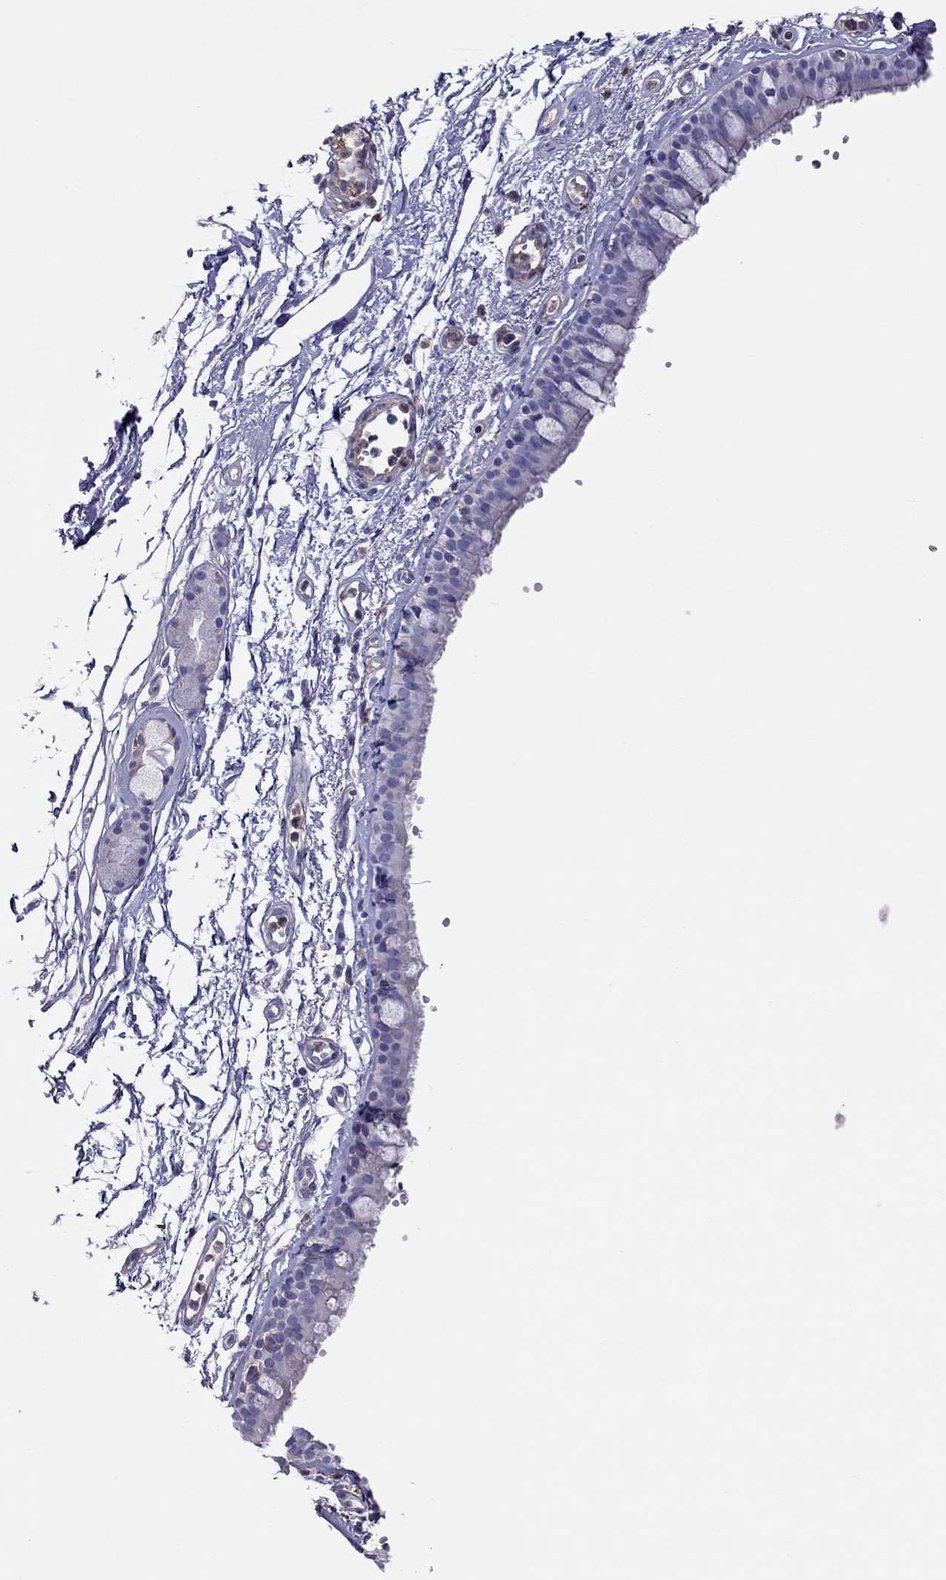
{"staining": {"intensity": "negative", "quantity": "none", "location": "none"}, "tissue": "bronchus", "cell_type": "Respiratory epithelial cells", "image_type": "normal", "snomed": [{"axis": "morphology", "description": "Normal tissue, NOS"}, {"axis": "topography", "description": "Cartilage tissue"}, {"axis": "topography", "description": "Bronchus"}], "caption": "DAB immunohistochemical staining of normal human bronchus shows no significant staining in respiratory epithelial cells.", "gene": "TEX22", "patient": {"sex": "male", "age": 66}}